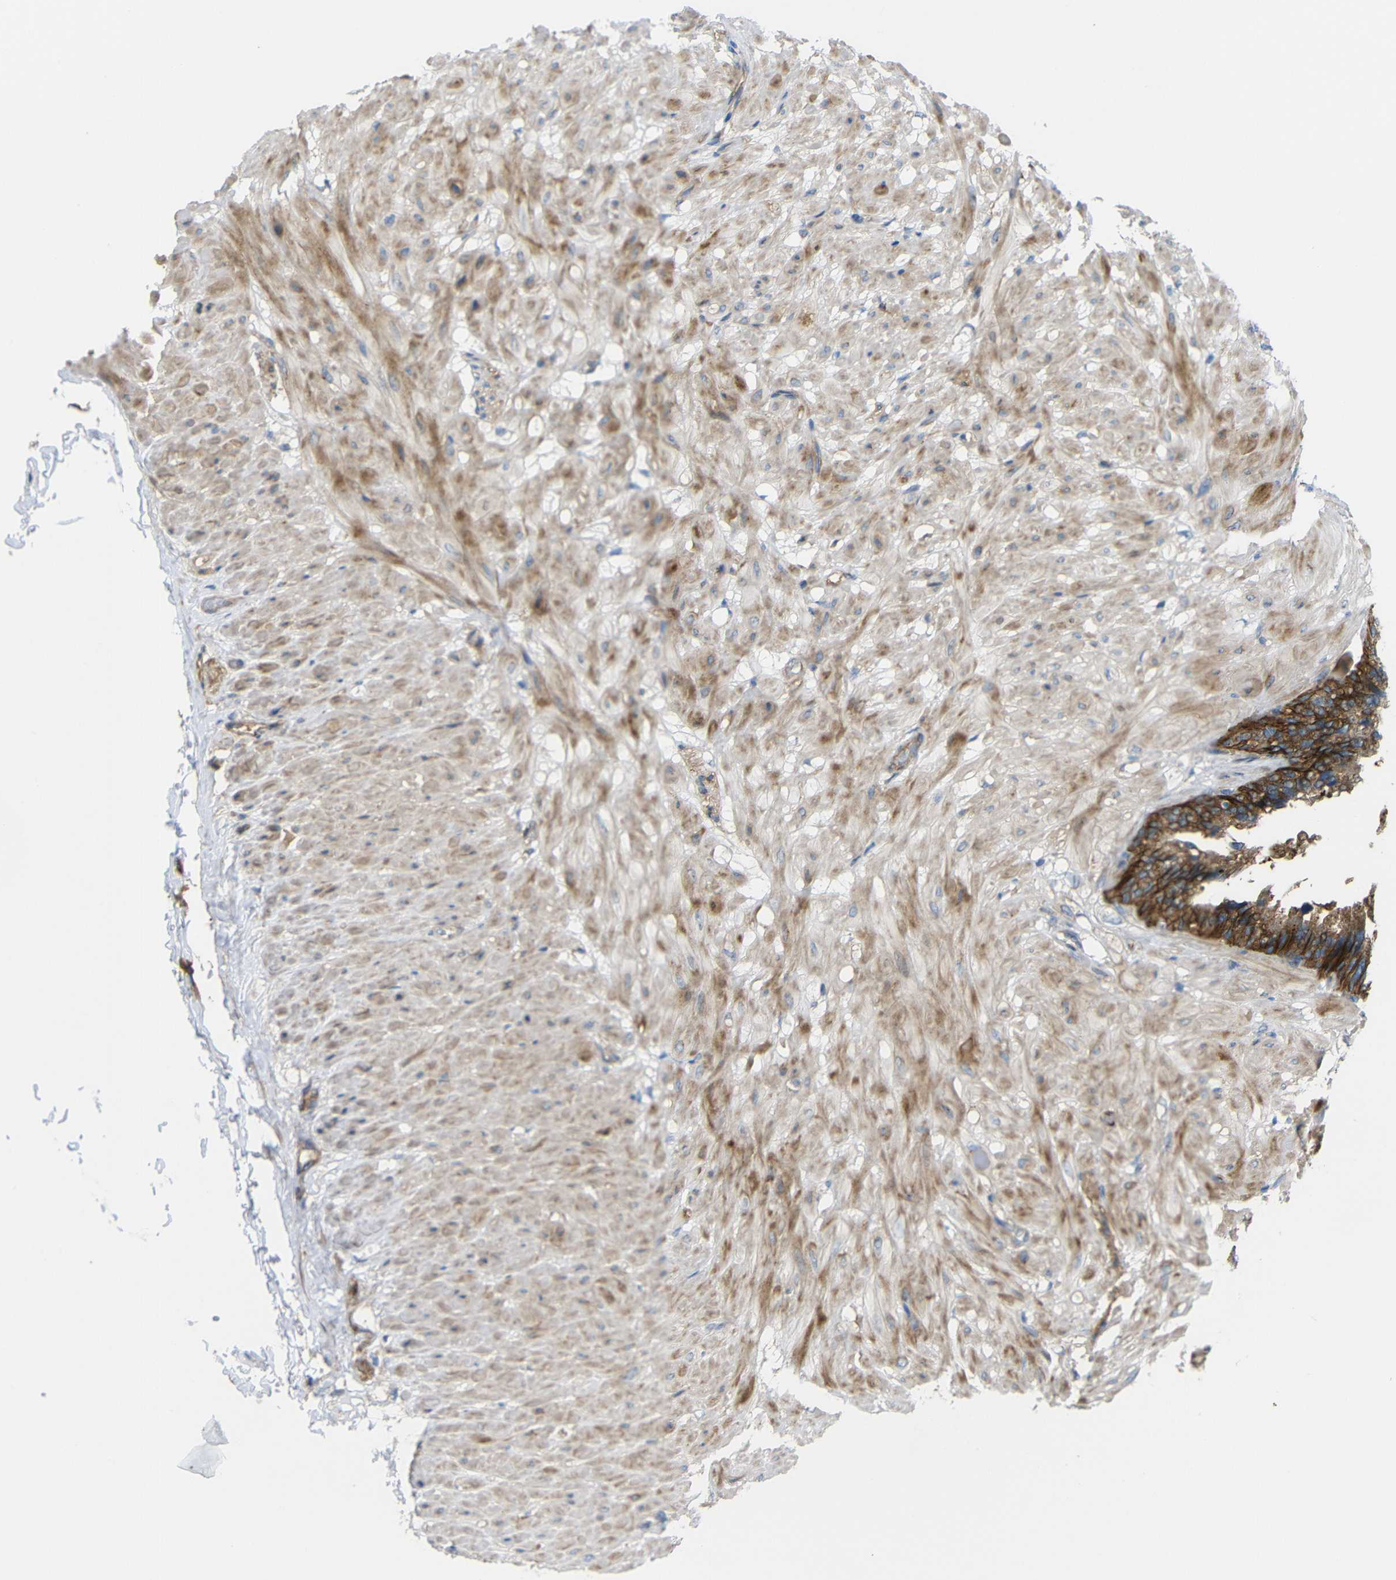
{"staining": {"intensity": "moderate", "quantity": ">75%", "location": "cytoplasmic/membranous"}, "tissue": "seminal vesicle", "cell_type": "Glandular cells", "image_type": "normal", "snomed": [{"axis": "morphology", "description": "Normal tissue, NOS"}, {"axis": "topography", "description": "Seminal veicle"}], "caption": "Human seminal vesicle stained with a brown dye shows moderate cytoplasmic/membranous positive positivity in approximately >75% of glandular cells.", "gene": "SYPL1", "patient": {"sex": "male", "age": 46}}